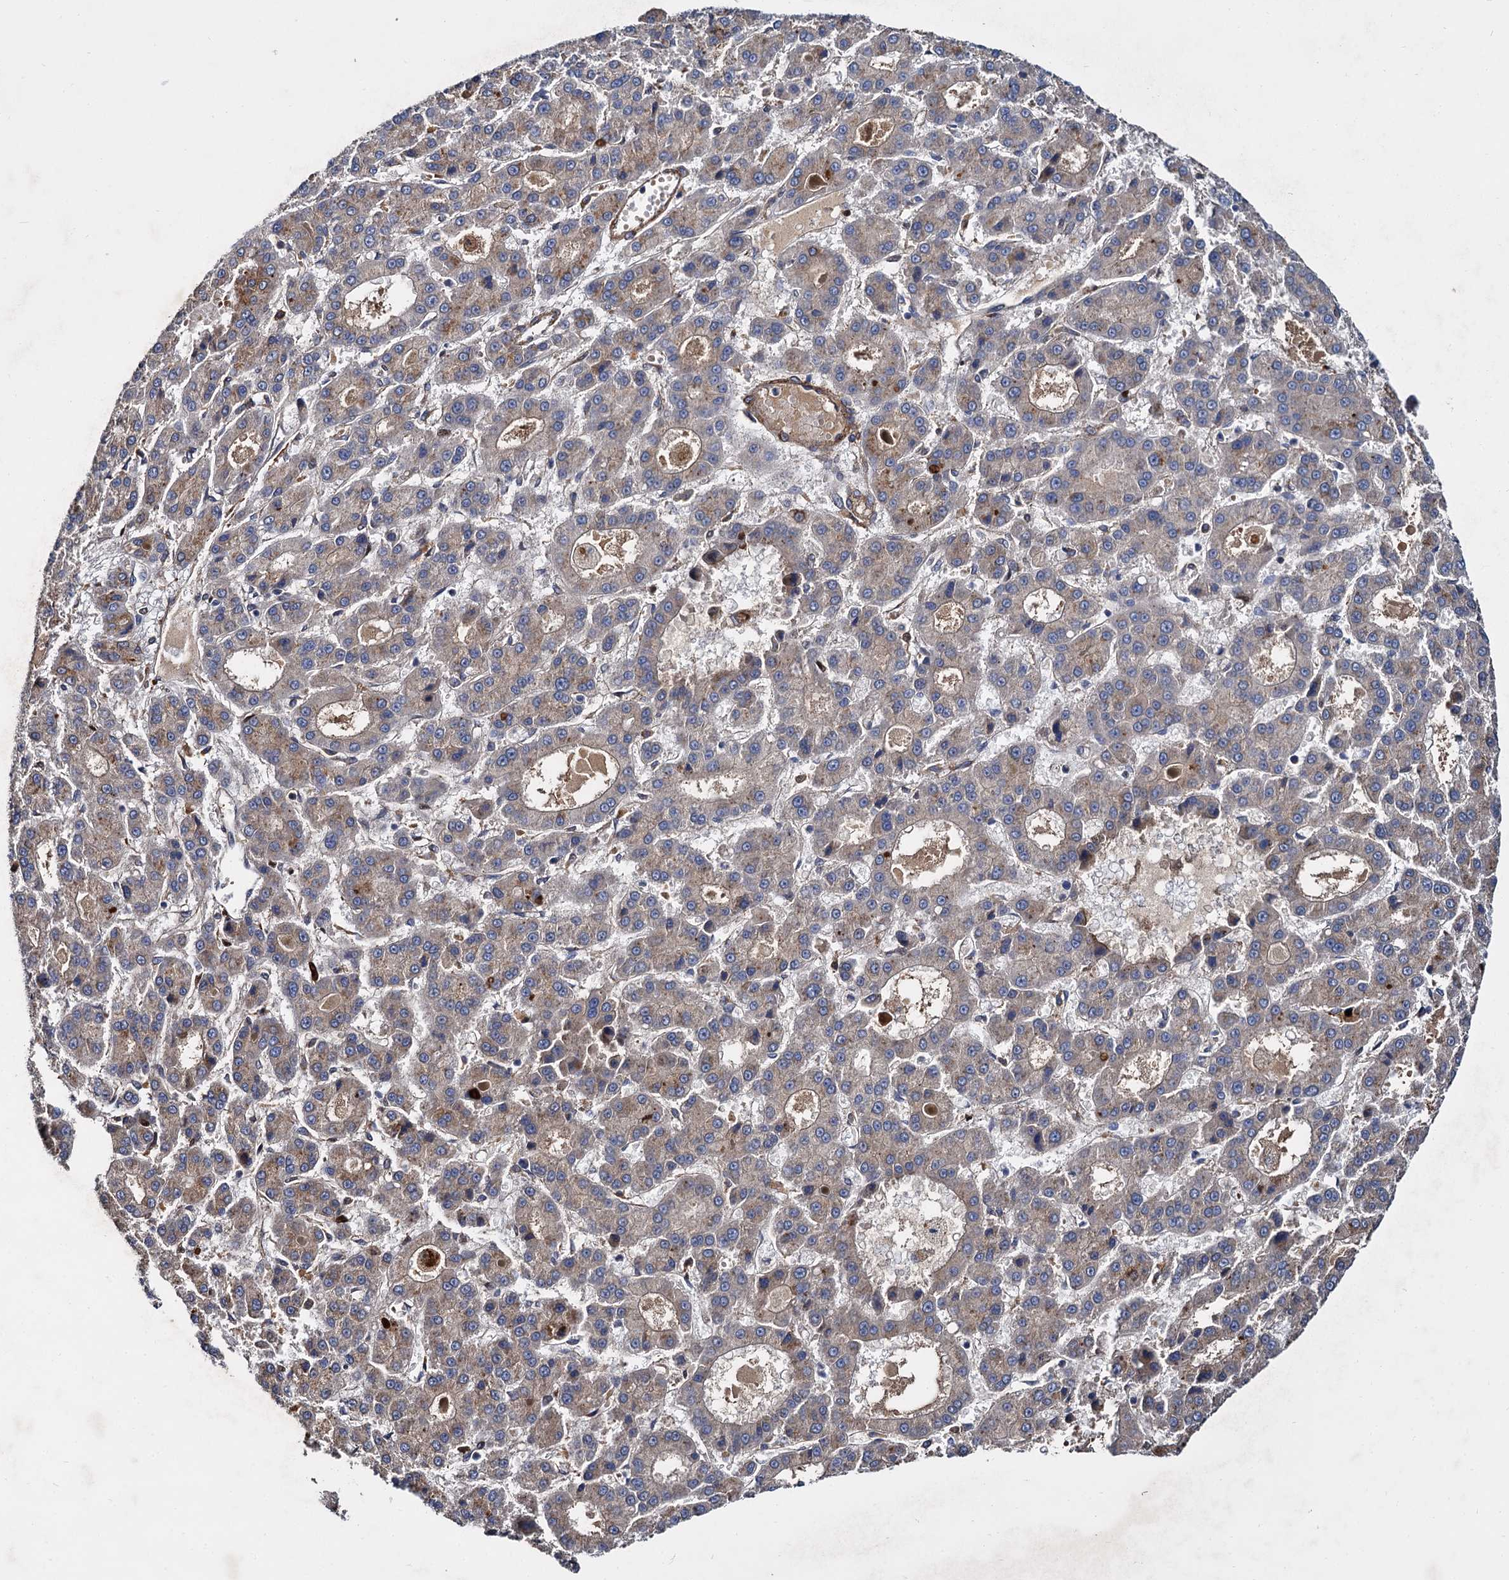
{"staining": {"intensity": "weak", "quantity": "<25%", "location": "cytoplasmic/membranous"}, "tissue": "liver cancer", "cell_type": "Tumor cells", "image_type": "cancer", "snomed": [{"axis": "morphology", "description": "Carcinoma, Hepatocellular, NOS"}, {"axis": "topography", "description": "Liver"}], "caption": "An immunohistochemistry (IHC) micrograph of liver cancer is shown. There is no staining in tumor cells of liver cancer.", "gene": "ISM2", "patient": {"sex": "male", "age": 70}}